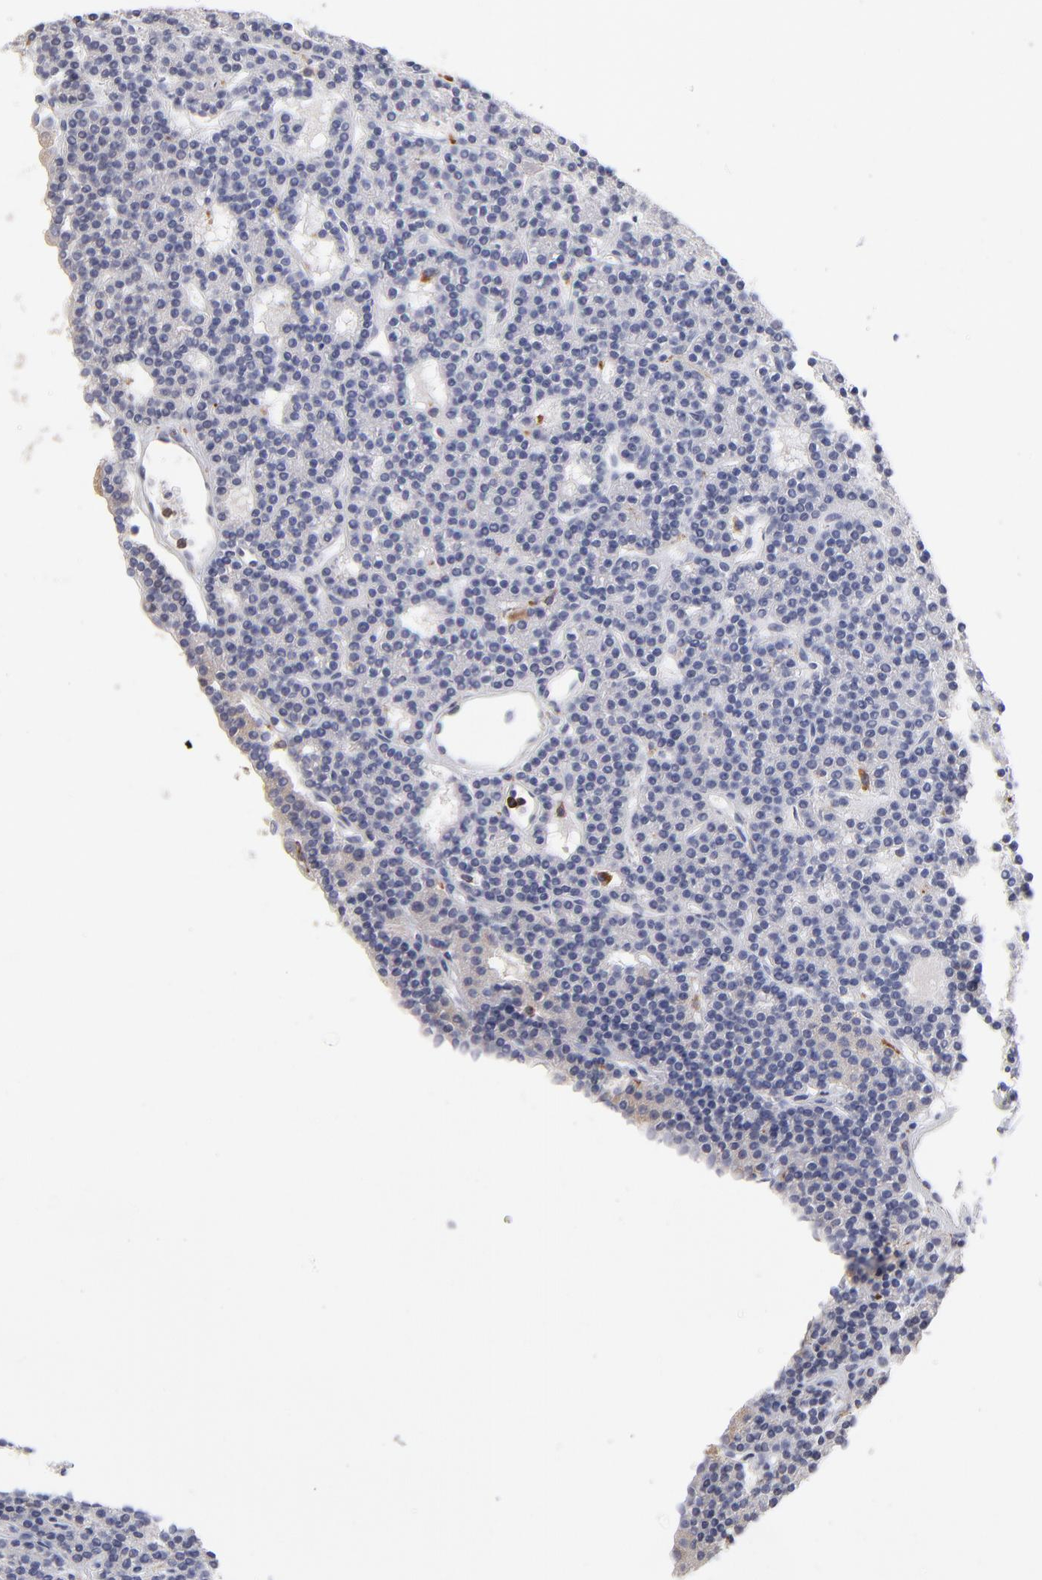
{"staining": {"intensity": "negative", "quantity": "none", "location": "none"}, "tissue": "parathyroid gland", "cell_type": "Glandular cells", "image_type": "normal", "snomed": [{"axis": "morphology", "description": "Normal tissue, NOS"}, {"axis": "topography", "description": "Parathyroid gland"}], "caption": "This is an immunohistochemistry image of benign parathyroid gland. There is no expression in glandular cells.", "gene": "CD180", "patient": {"sex": "female", "age": 45}}